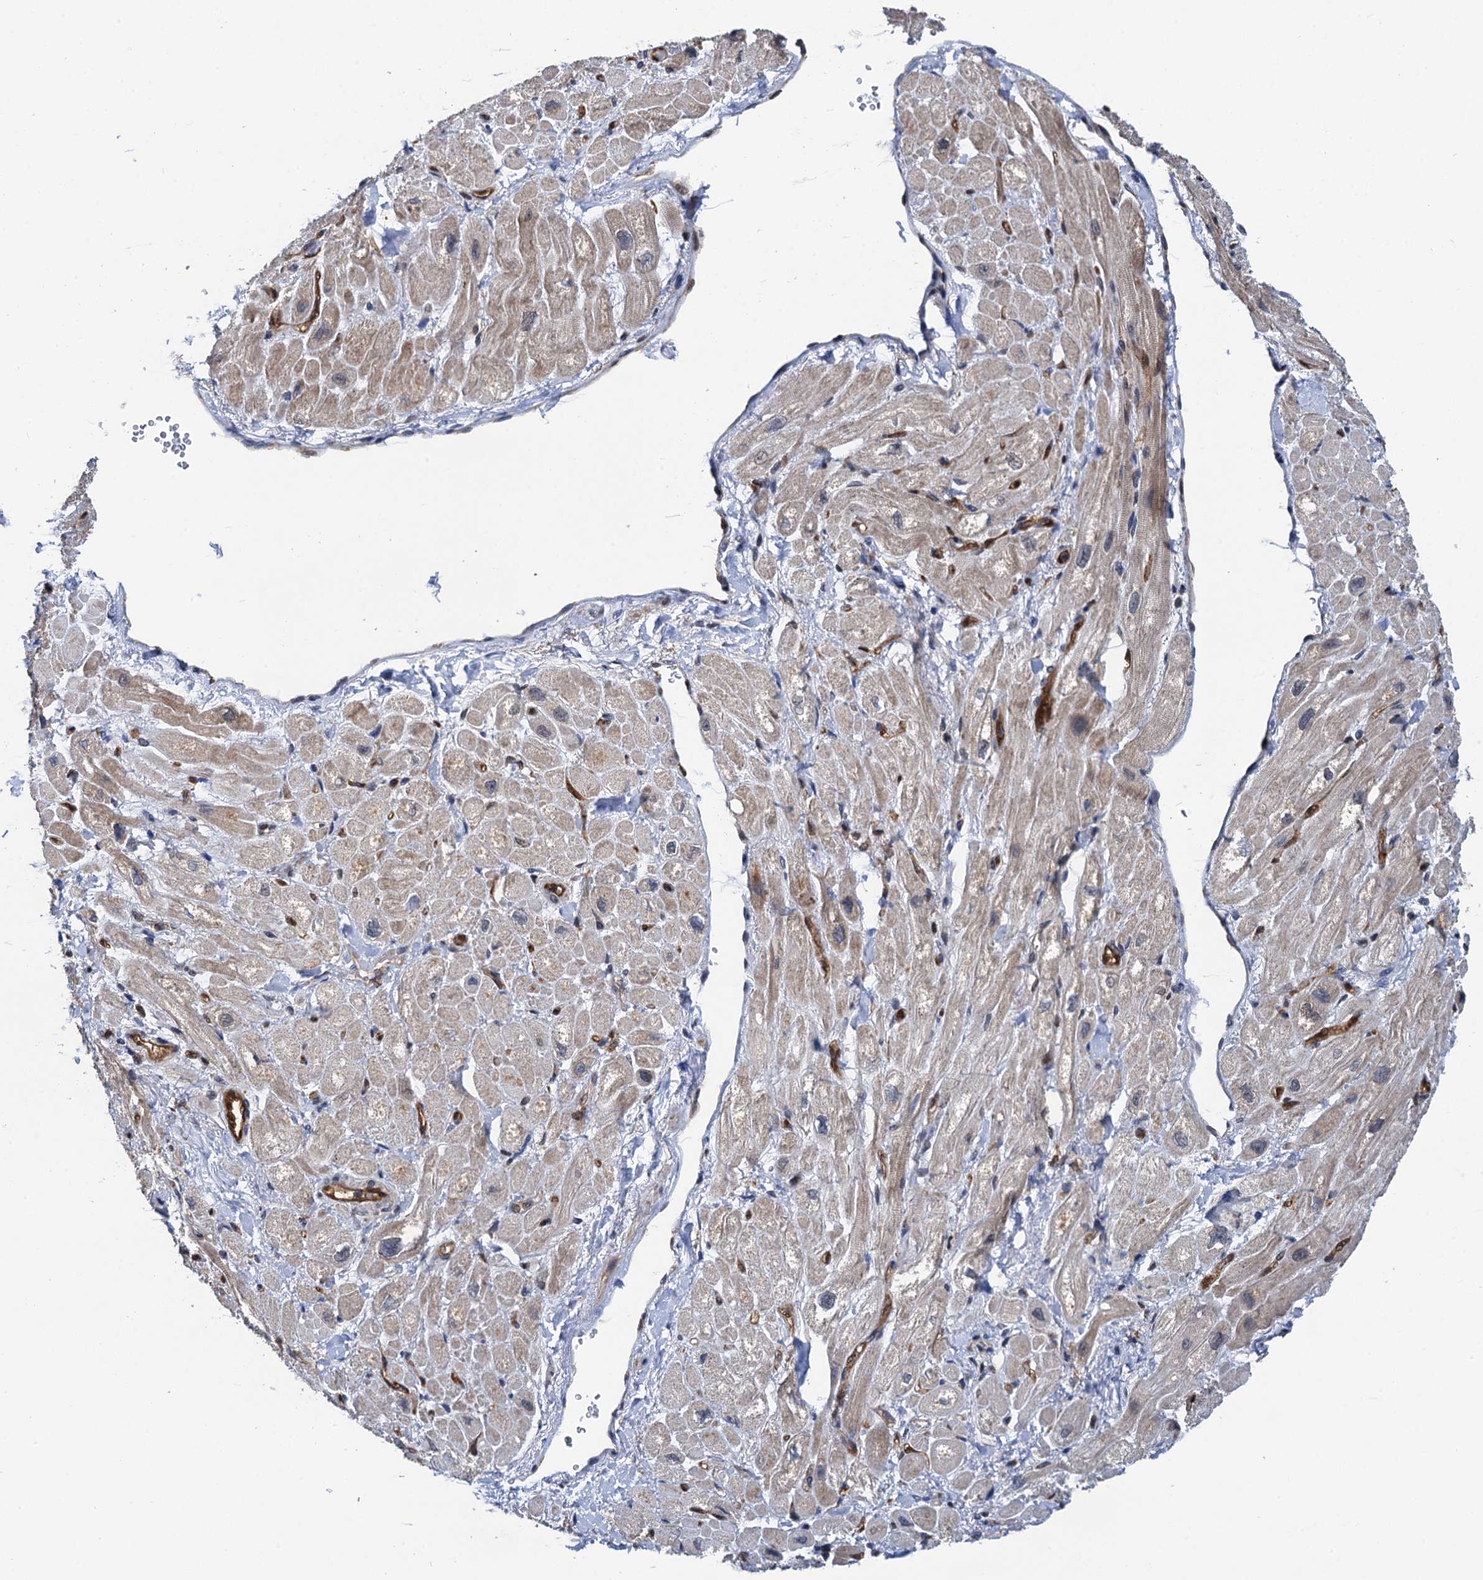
{"staining": {"intensity": "weak", "quantity": "25%-75%", "location": "cytoplasmic/membranous"}, "tissue": "heart muscle", "cell_type": "Cardiomyocytes", "image_type": "normal", "snomed": [{"axis": "morphology", "description": "Normal tissue, NOS"}, {"axis": "topography", "description": "Heart"}], "caption": "The histopathology image shows a brown stain indicating the presence of a protein in the cytoplasmic/membranous of cardiomyocytes in heart muscle. (Brightfield microscopy of DAB IHC at high magnification).", "gene": "CMPK2", "patient": {"sex": "male", "age": 65}}